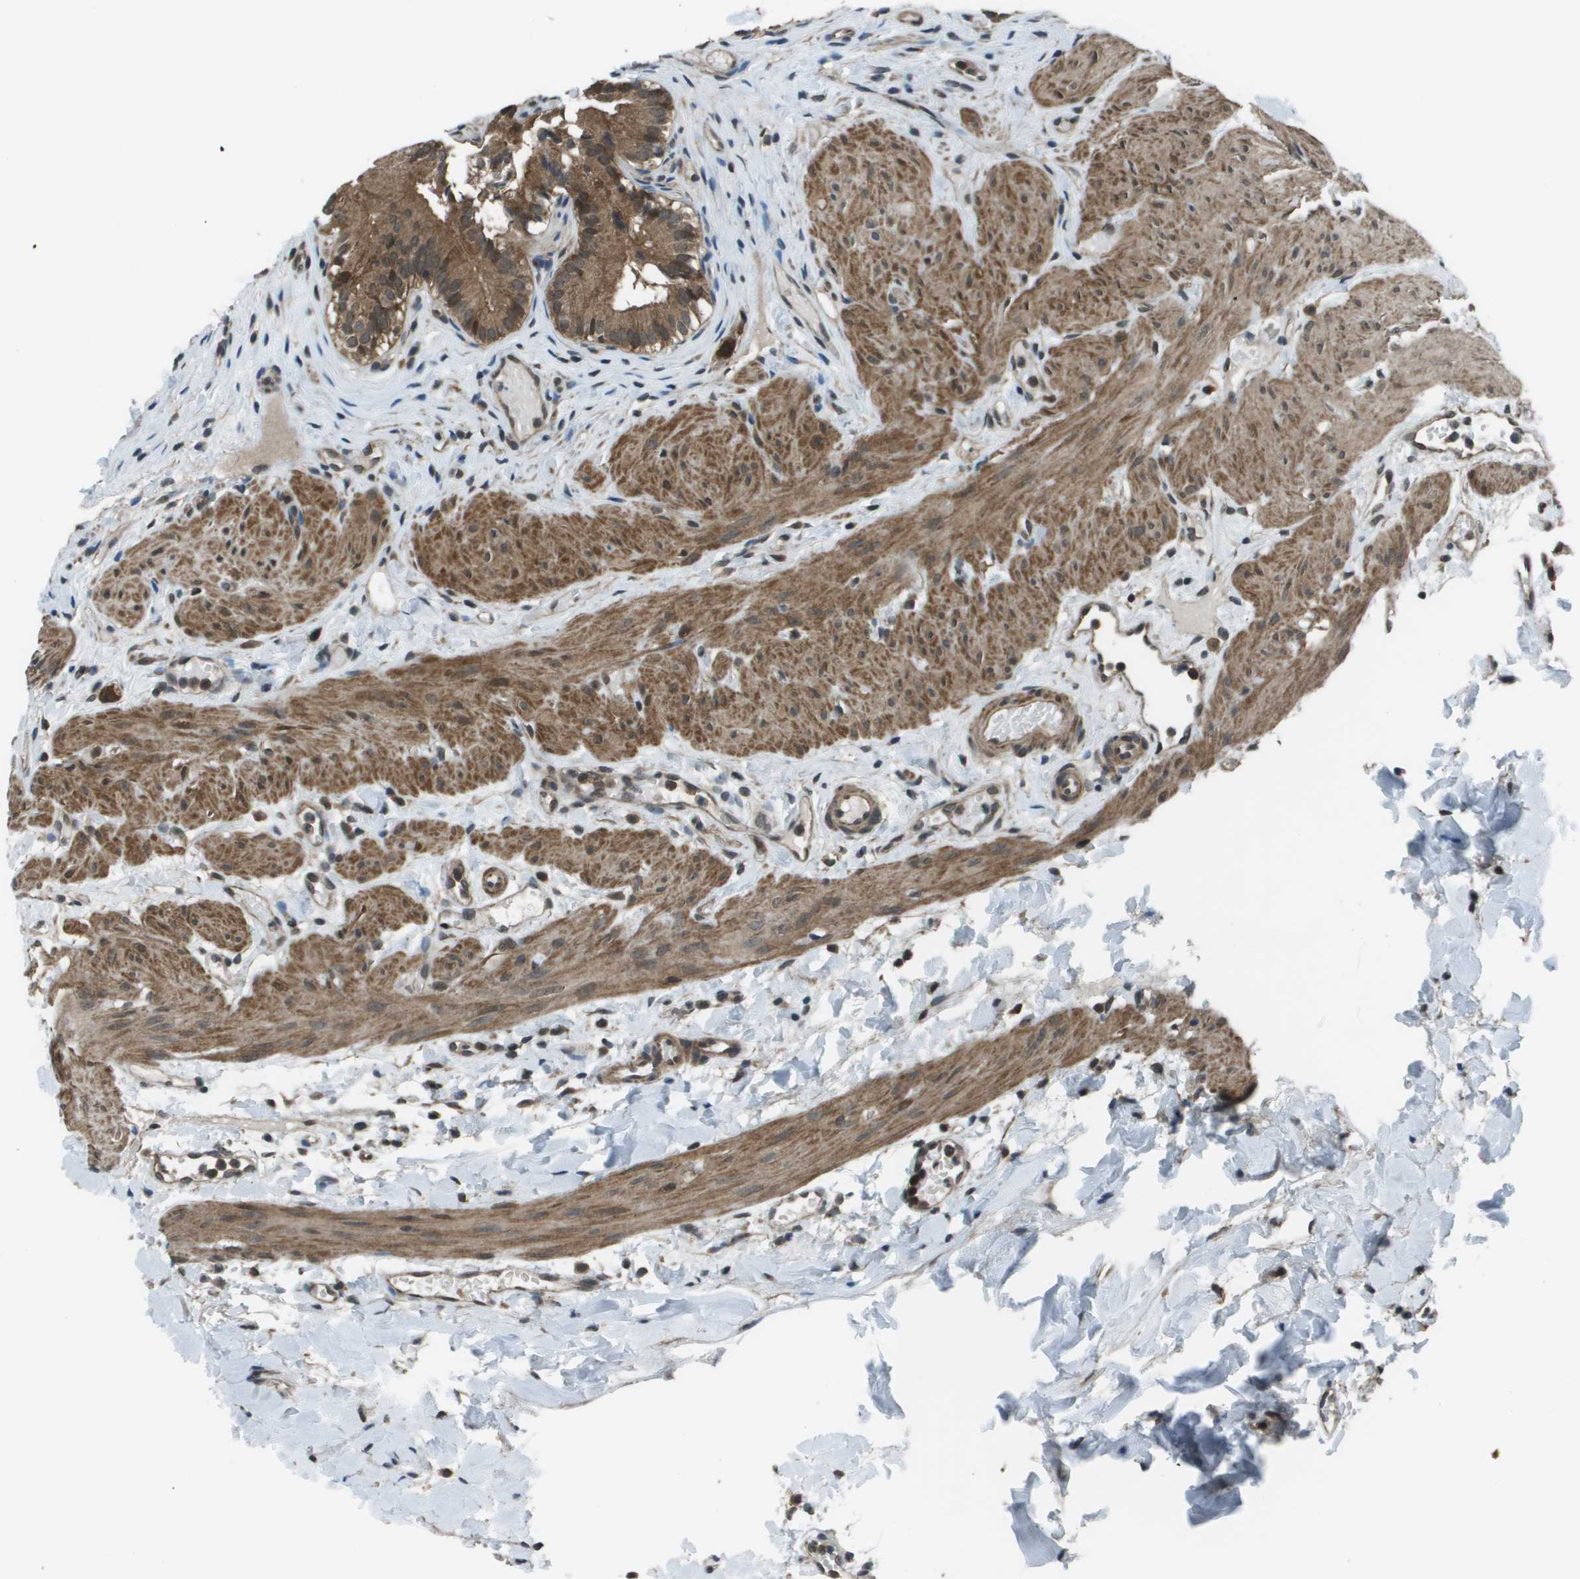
{"staining": {"intensity": "strong", "quantity": ">75%", "location": "cytoplasmic/membranous"}, "tissue": "gallbladder", "cell_type": "Glandular cells", "image_type": "normal", "snomed": [{"axis": "morphology", "description": "Normal tissue, NOS"}, {"axis": "topography", "description": "Gallbladder"}], "caption": "Gallbladder stained with DAB immunohistochemistry (IHC) displays high levels of strong cytoplasmic/membranous staining in about >75% of glandular cells.", "gene": "PPFIA1", "patient": {"sex": "female", "age": 26}}